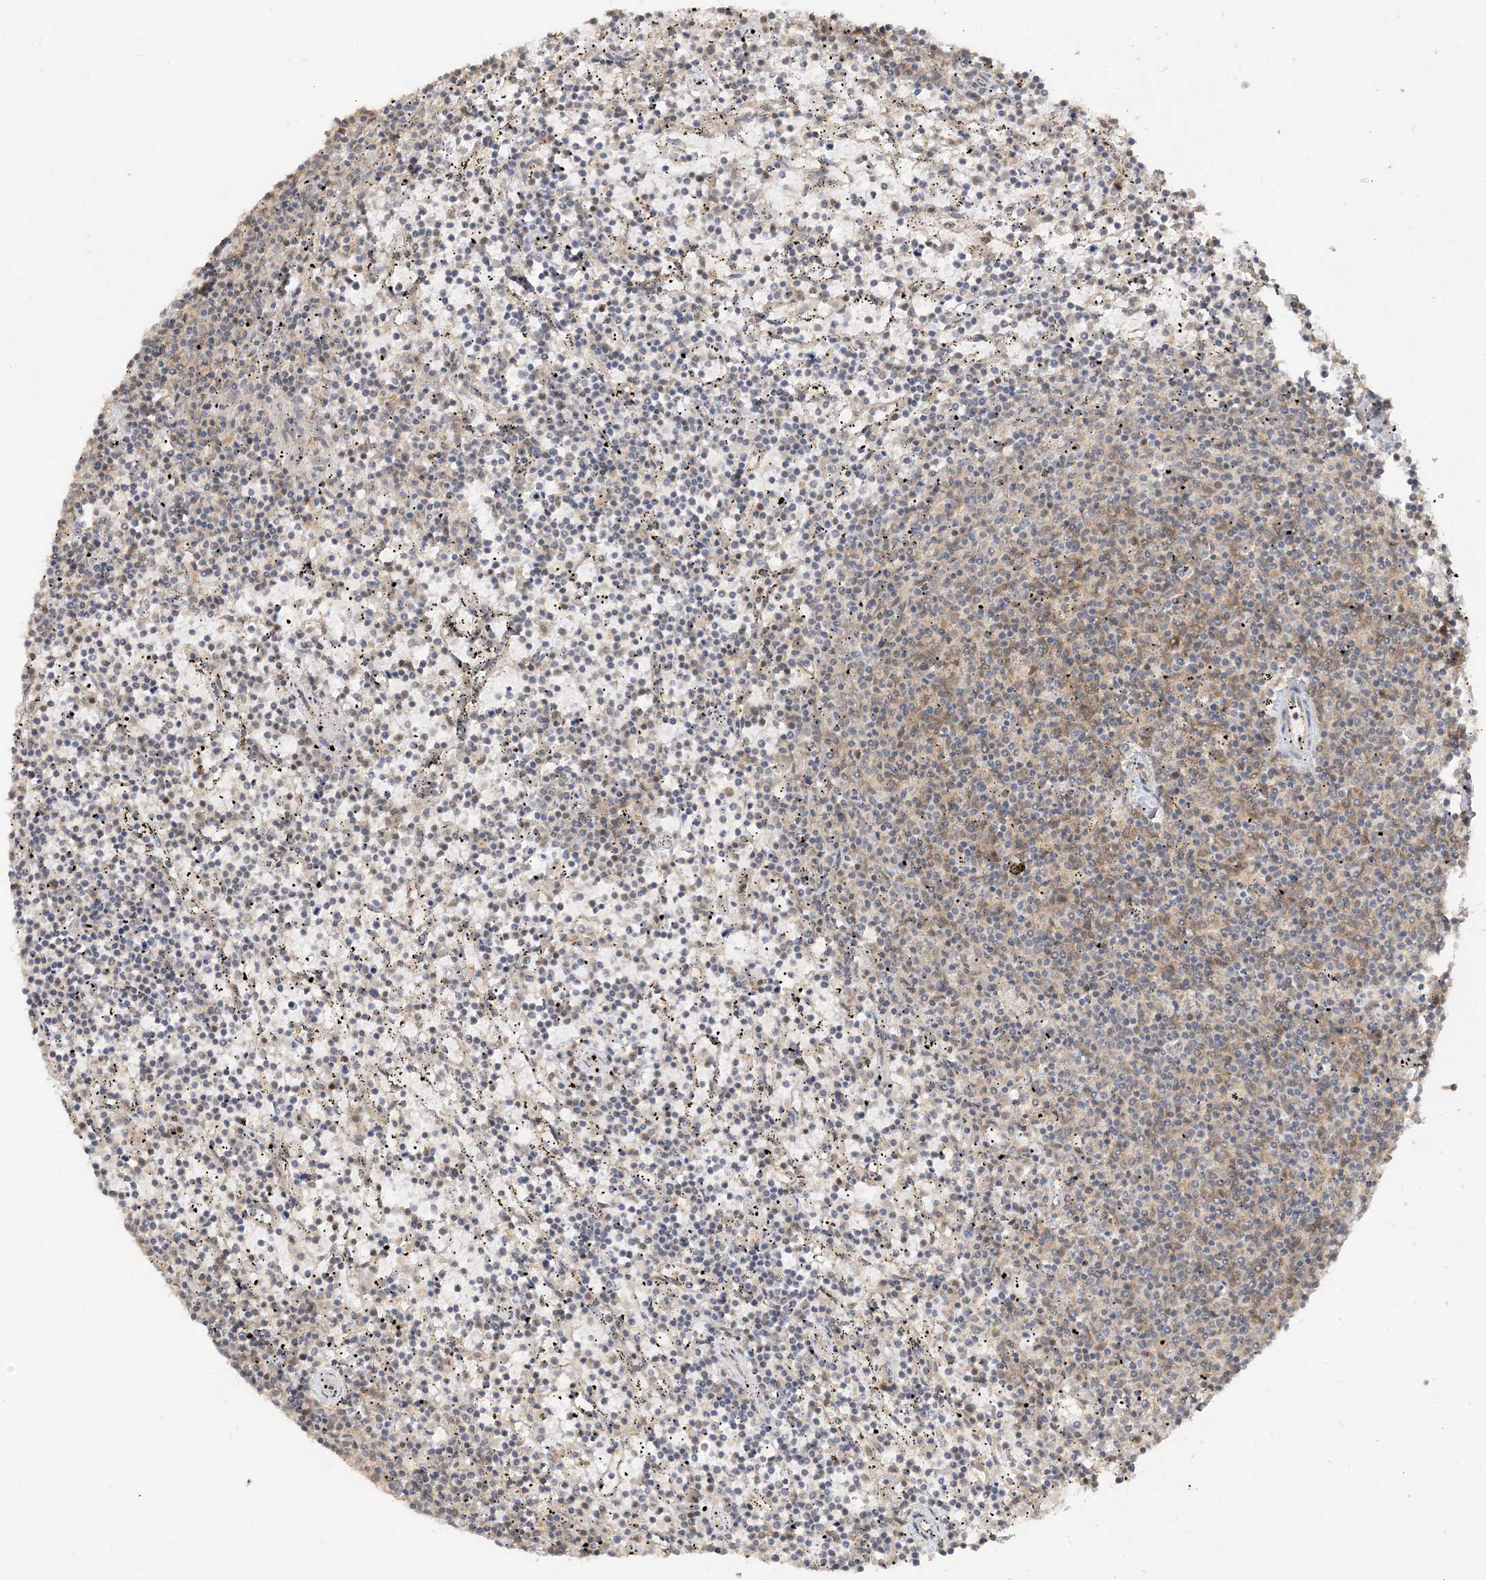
{"staining": {"intensity": "negative", "quantity": "none", "location": "none"}, "tissue": "lymphoma", "cell_type": "Tumor cells", "image_type": "cancer", "snomed": [{"axis": "morphology", "description": "Malignant lymphoma, non-Hodgkin's type, Low grade"}, {"axis": "topography", "description": "Spleen"}], "caption": "High magnification brightfield microscopy of lymphoma stained with DAB (brown) and counterstained with hematoxylin (blue): tumor cells show no significant expression.", "gene": "TBCC", "patient": {"sex": "female", "age": 50}}